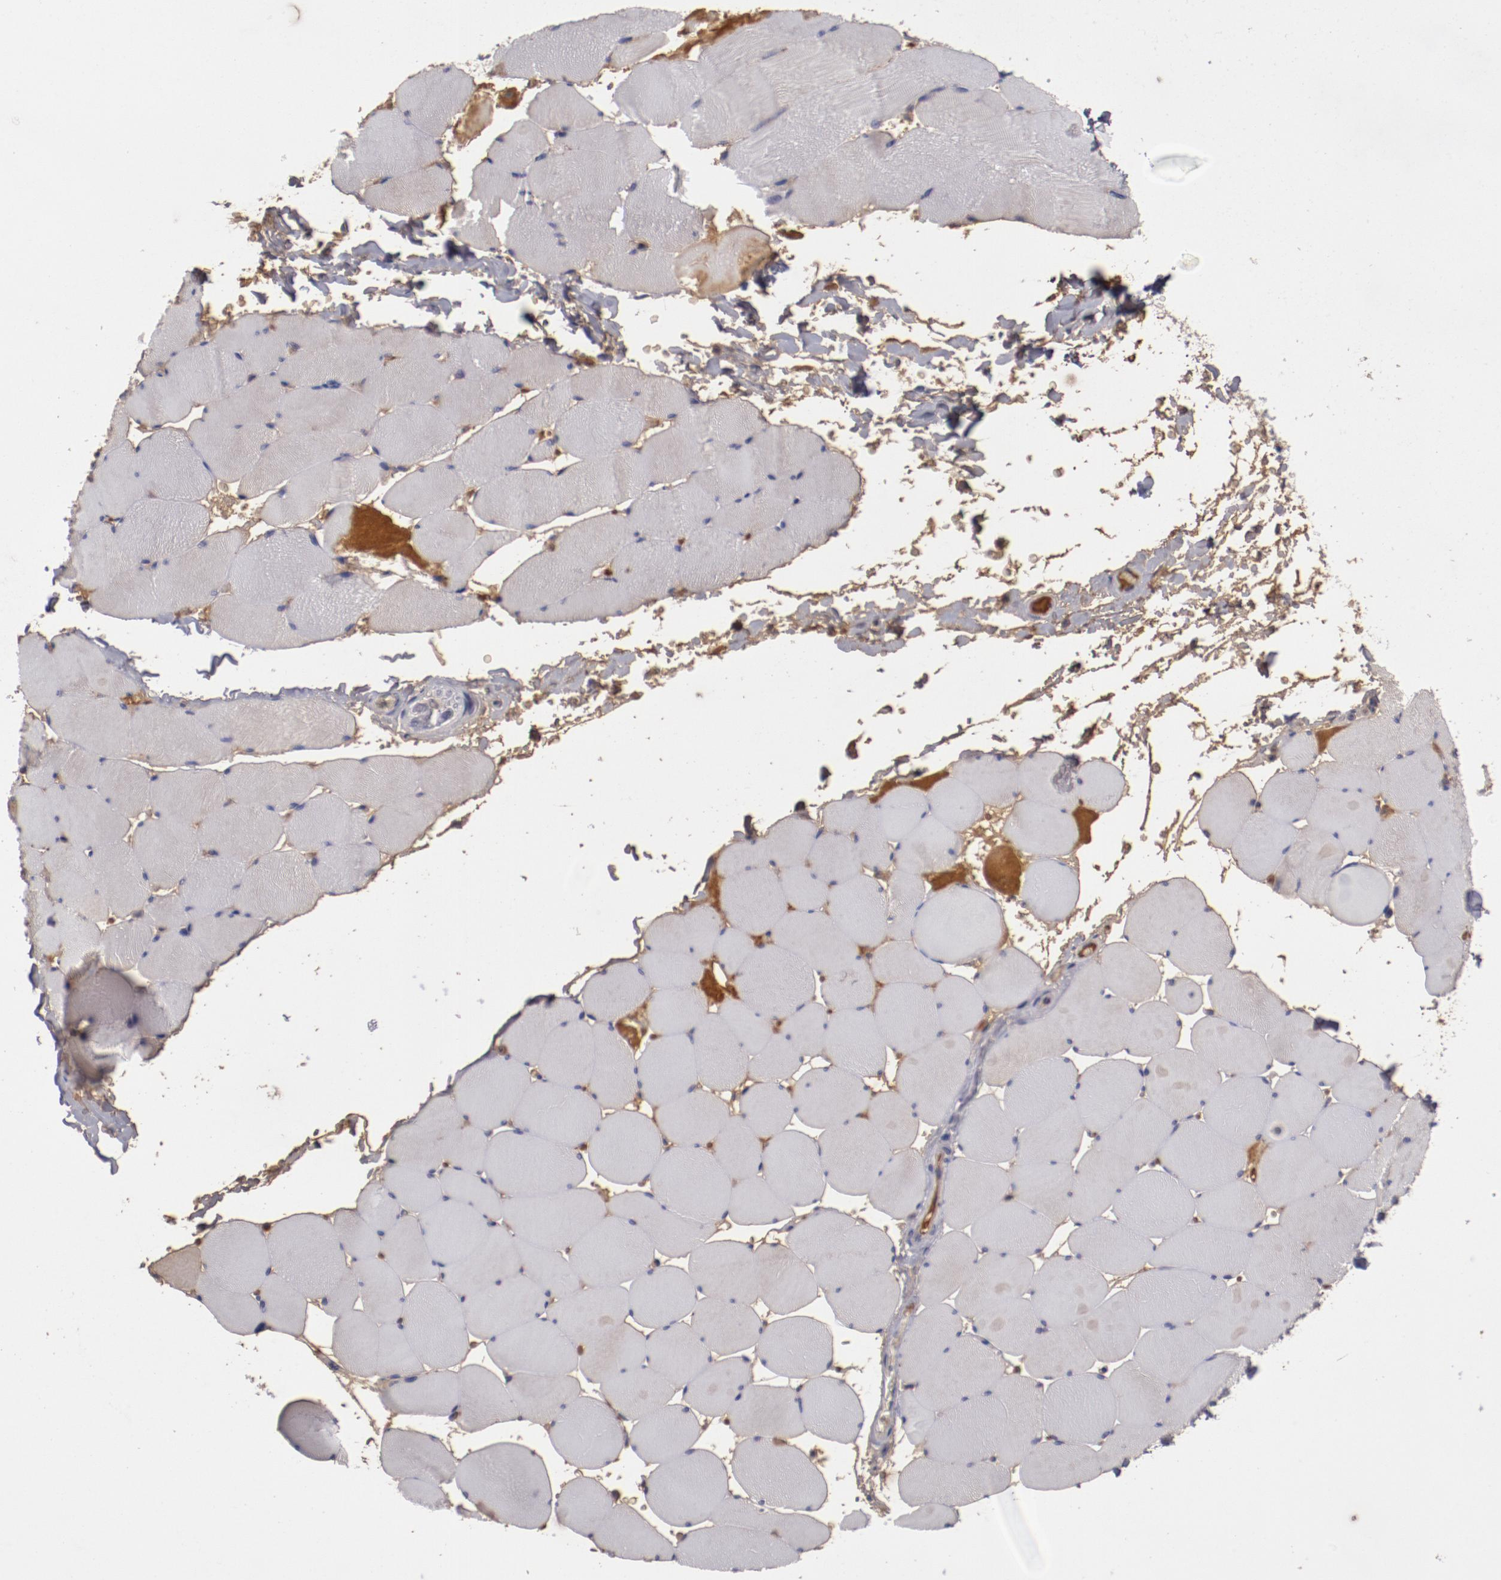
{"staining": {"intensity": "negative", "quantity": "none", "location": "none"}, "tissue": "skeletal muscle", "cell_type": "Myocytes", "image_type": "normal", "snomed": [{"axis": "morphology", "description": "Normal tissue, NOS"}, {"axis": "topography", "description": "Skeletal muscle"}], "caption": "Myocytes show no significant protein expression in normal skeletal muscle. (DAB (3,3'-diaminobenzidine) IHC with hematoxylin counter stain).", "gene": "CP", "patient": {"sex": "male", "age": 62}}